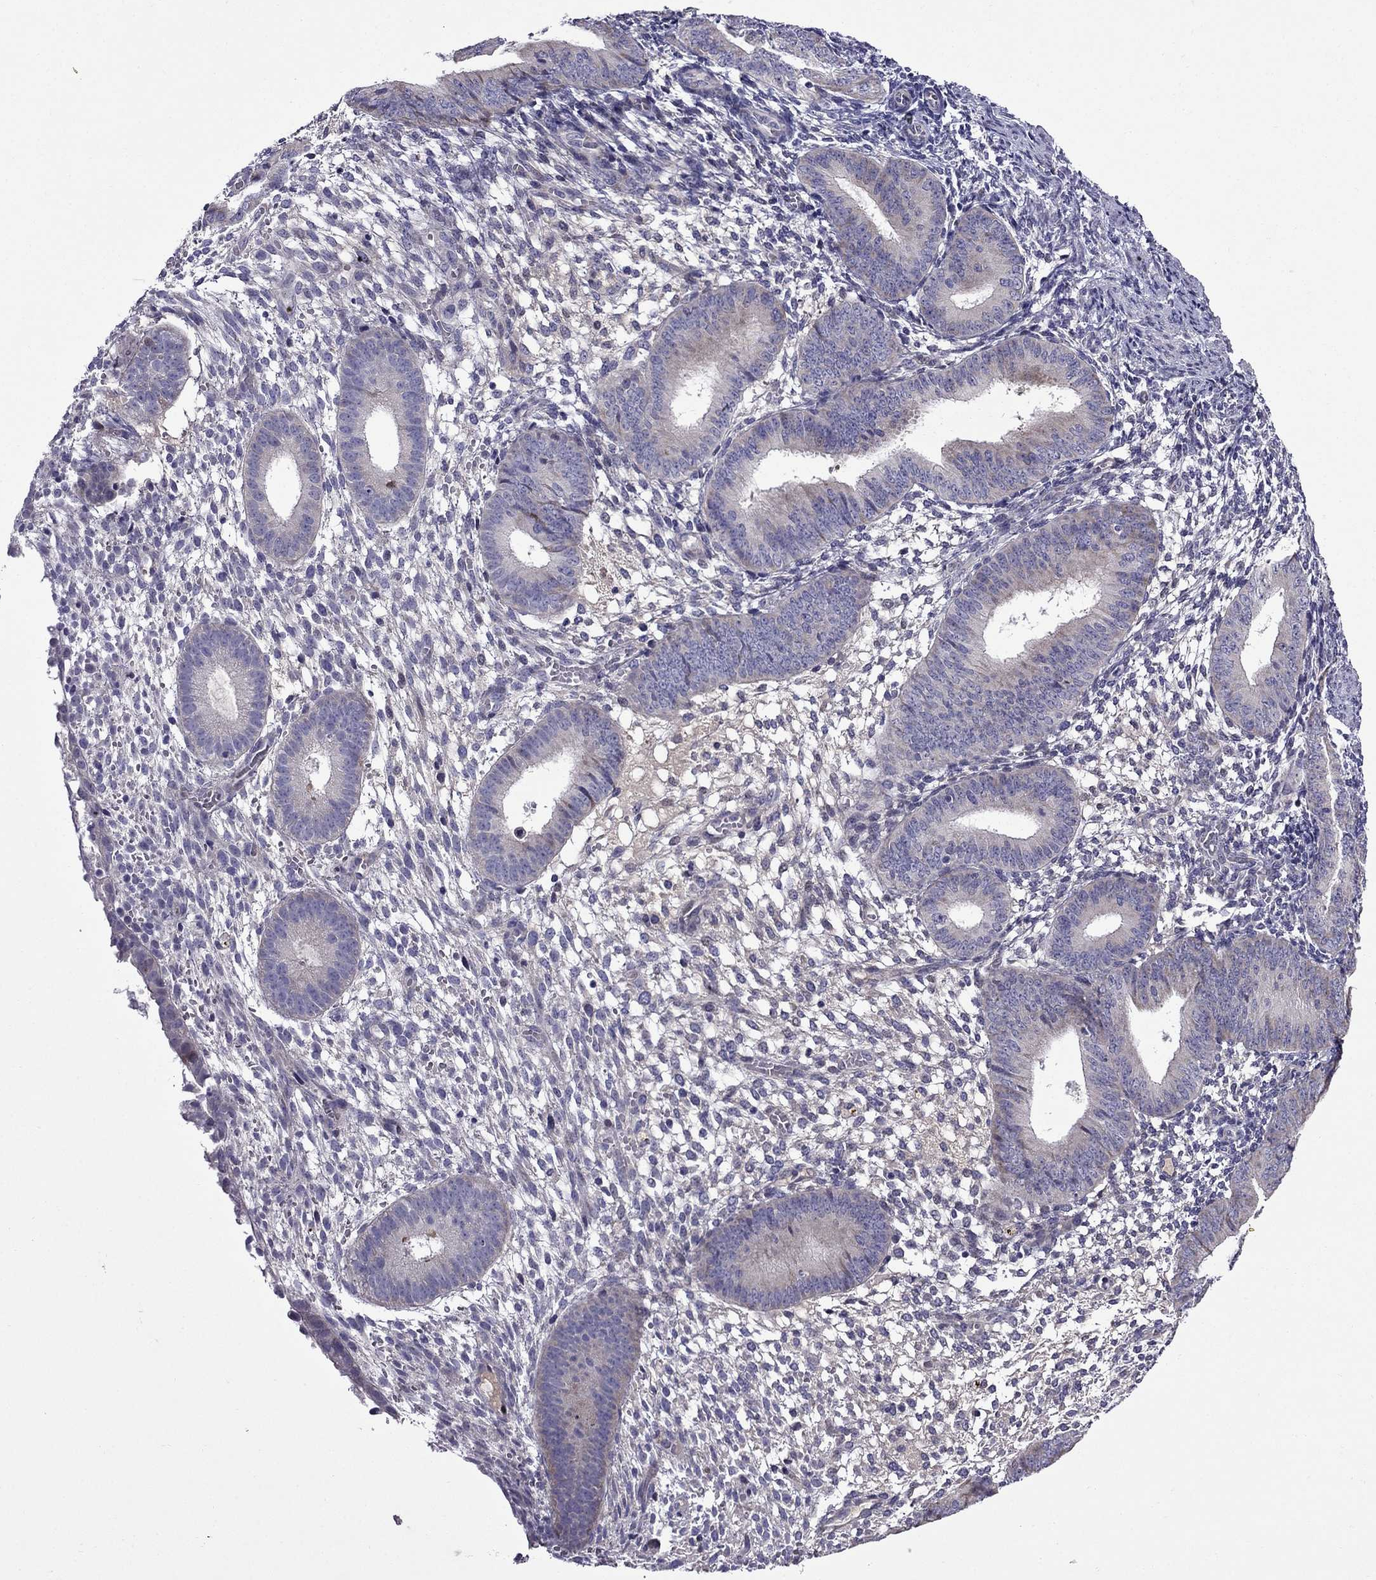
{"staining": {"intensity": "negative", "quantity": "none", "location": "none"}, "tissue": "endometrium", "cell_type": "Cells in endometrial stroma", "image_type": "normal", "snomed": [{"axis": "morphology", "description": "Normal tissue, NOS"}, {"axis": "topography", "description": "Endometrium"}], "caption": "IHC of unremarkable endometrium reveals no expression in cells in endometrial stroma.", "gene": "PI16", "patient": {"sex": "female", "age": 39}}